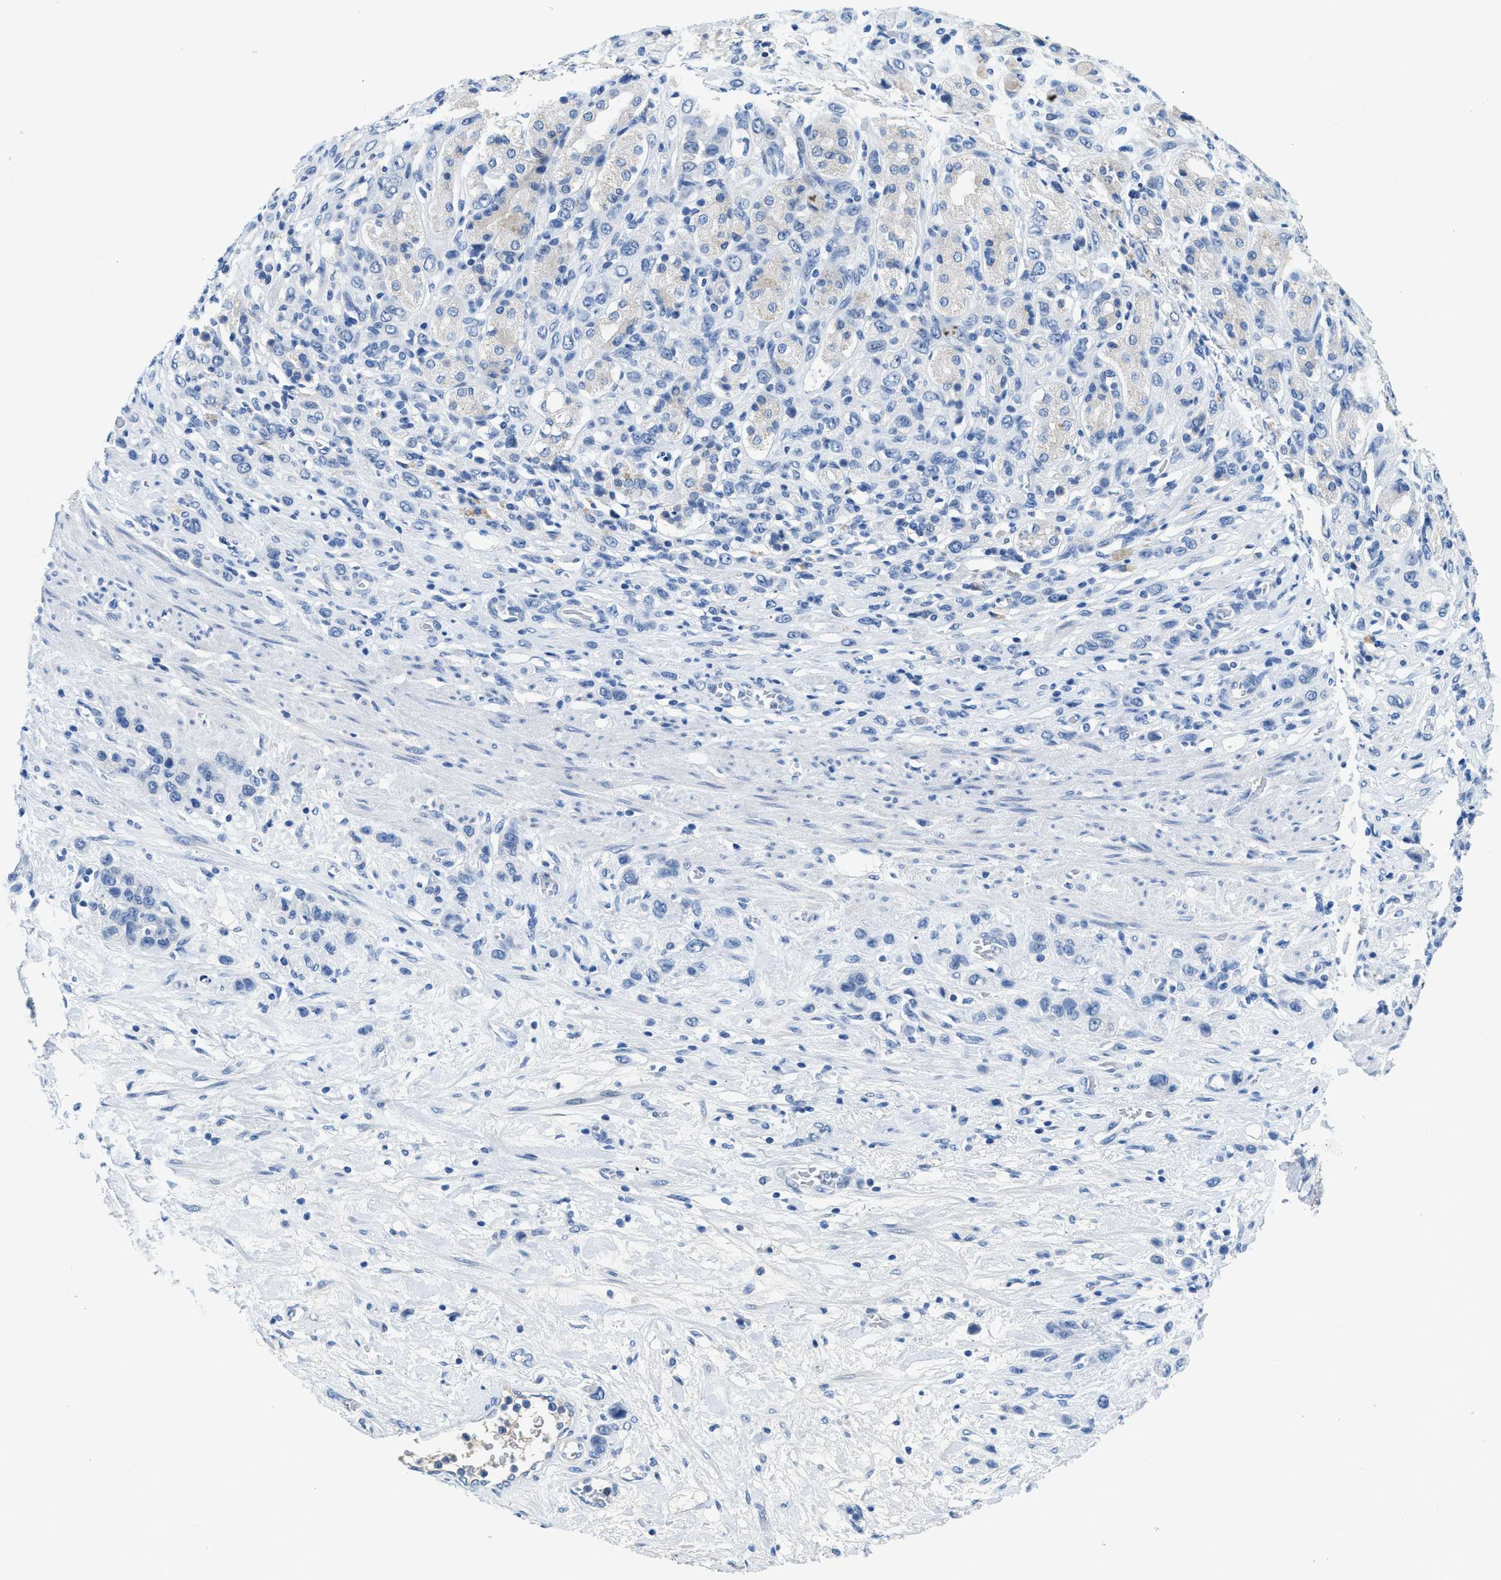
{"staining": {"intensity": "negative", "quantity": "none", "location": "none"}, "tissue": "stomach cancer", "cell_type": "Tumor cells", "image_type": "cancer", "snomed": [{"axis": "morphology", "description": "Adenocarcinoma, NOS"}, {"axis": "morphology", "description": "Adenocarcinoma, High grade"}, {"axis": "topography", "description": "Stomach, upper"}, {"axis": "topography", "description": "Stomach, lower"}], "caption": "An IHC micrograph of stomach cancer (adenocarcinoma) is shown. There is no staining in tumor cells of stomach cancer (adenocarcinoma). Brightfield microscopy of IHC stained with DAB (brown) and hematoxylin (blue), captured at high magnification.", "gene": "MBL2", "patient": {"sex": "female", "age": 65}}